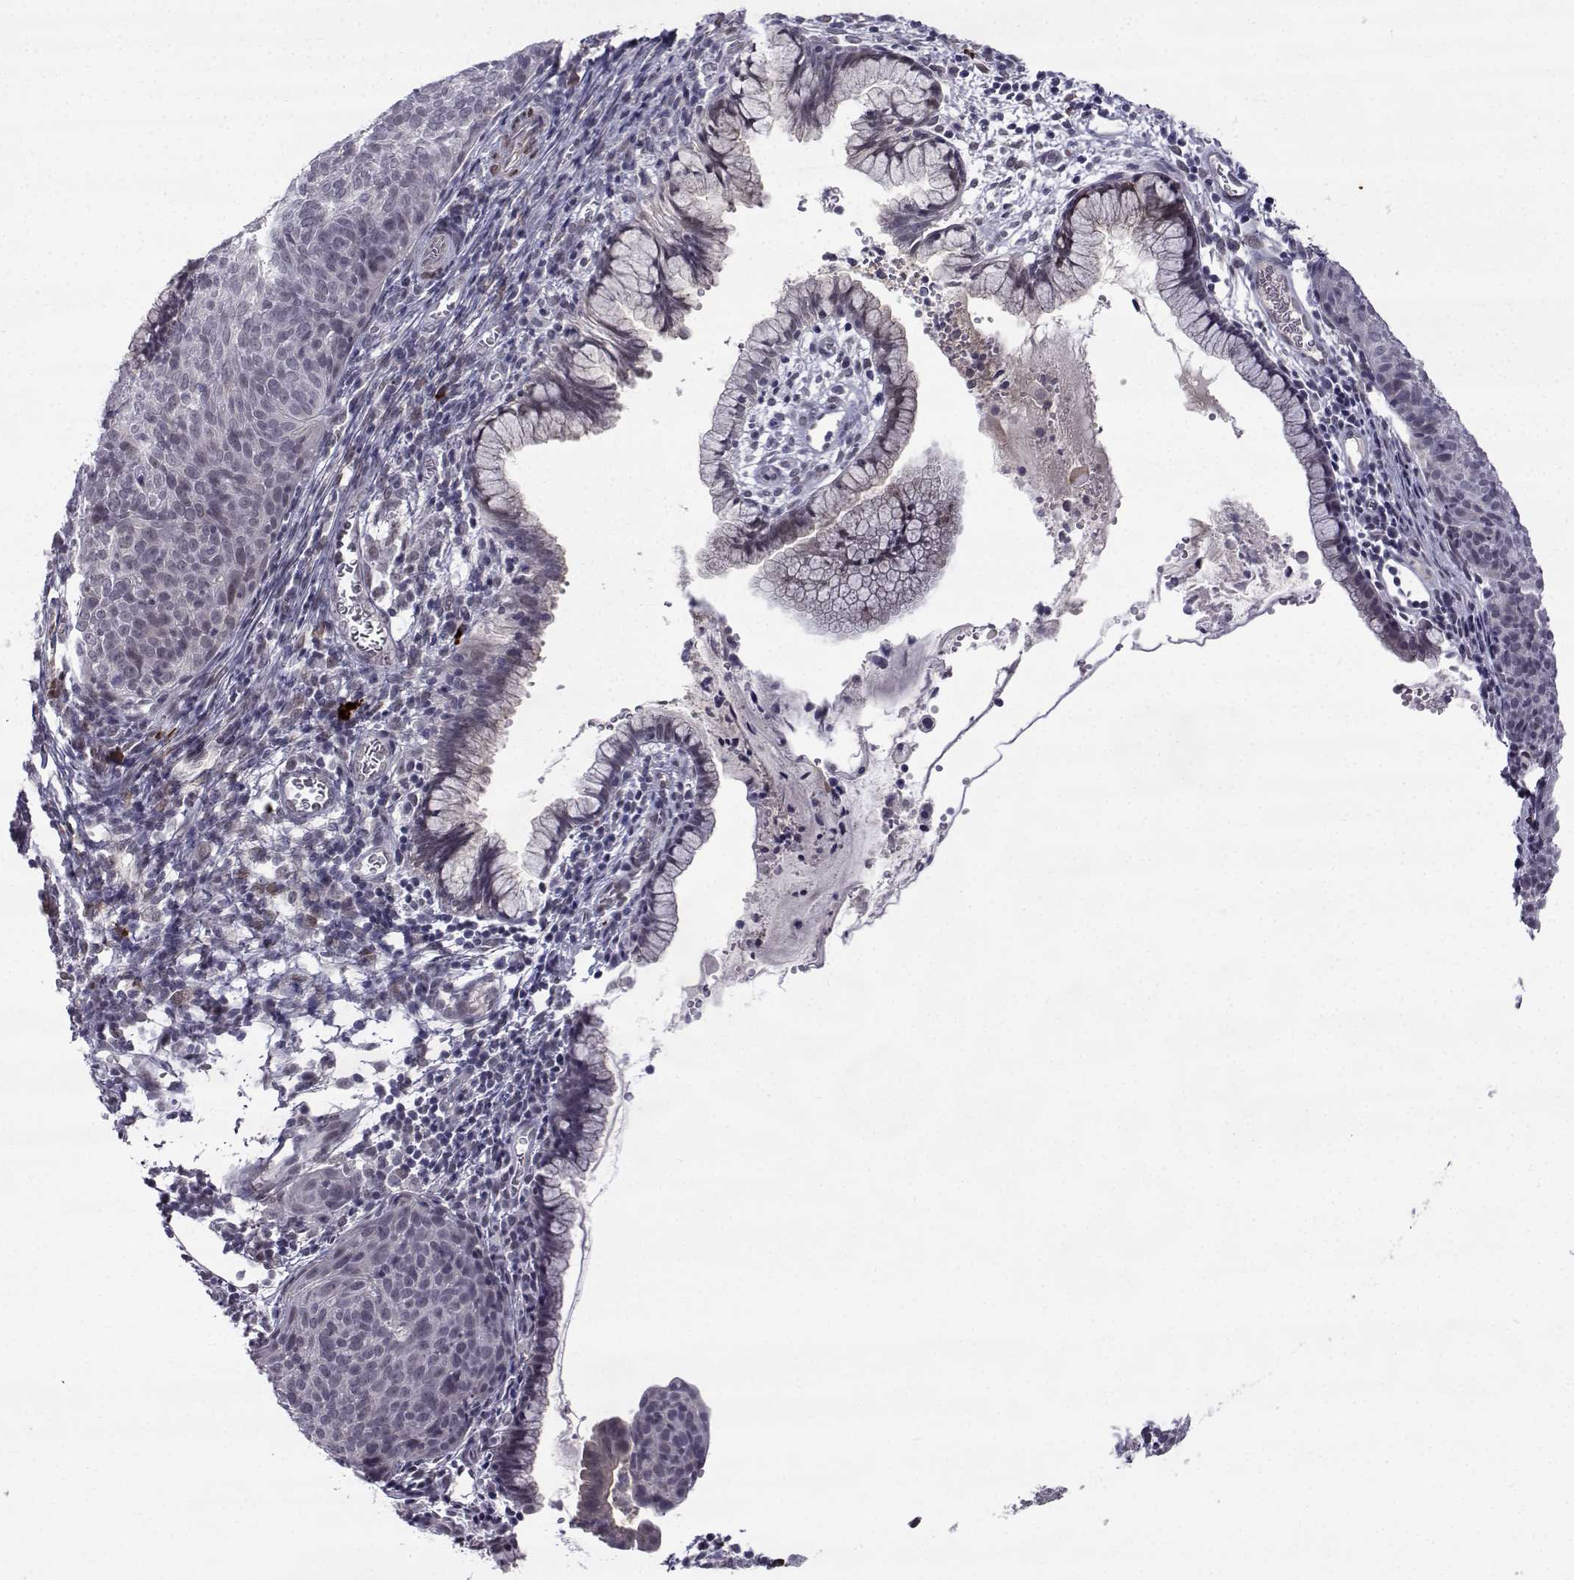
{"staining": {"intensity": "negative", "quantity": "none", "location": "none"}, "tissue": "cervical cancer", "cell_type": "Tumor cells", "image_type": "cancer", "snomed": [{"axis": "morphology", "description": "Squamous cell carcinoma, NOS"}, {"axis": "topography", "description": "Cervix"}], "caption": "Immunohistochemistry (IHC) image of neoplastic tissue: human cervical cancer (squamous cell carcinoma) stained with DAB exhibits no significant protein staining in tumor cells. (IHC, brightfield microscopy, high magnification).", "gene": "RBM24", "patient": {"sex": "female", "age": 39}}